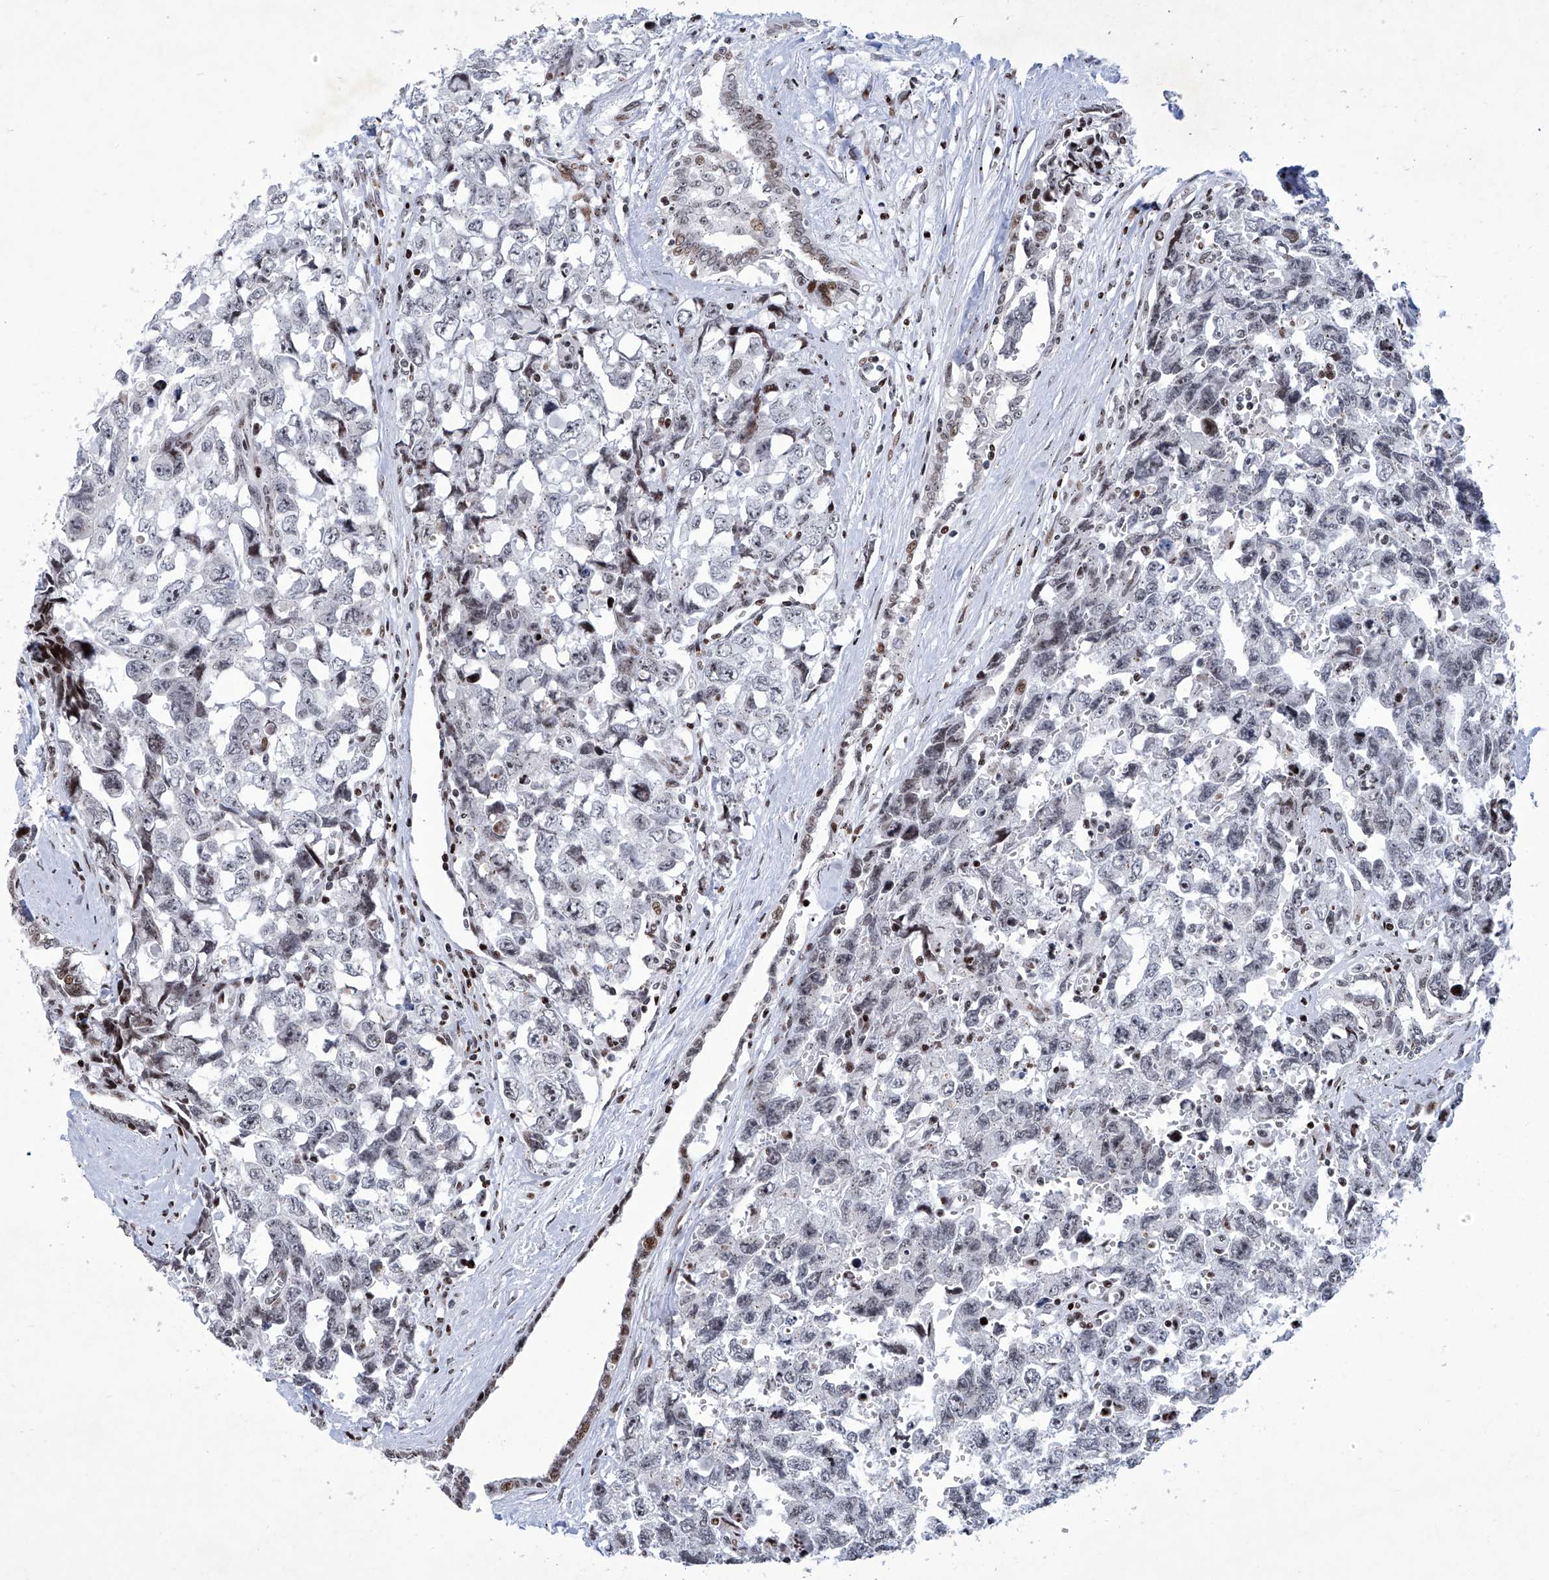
{"staining": {"intensity": "weak", "quantity": "<25%", "location": "nuclear"}, "tissue": "testis cancer", "cell_type": "Tumor cells", "image_type": "cancer", "snomed": [{"axis": "morphology", "description": "Carcinoma, Embryonal, NOS"}, {"axis": "topography", "description": "Testis"}], "caption": "DAB immunohistochemical staining of testis cancer (embryonal carcinoma) displays no significant positivity in tumor cells.", "gene": "HEY2", "patient": {"sex": "male", "age": 31}}